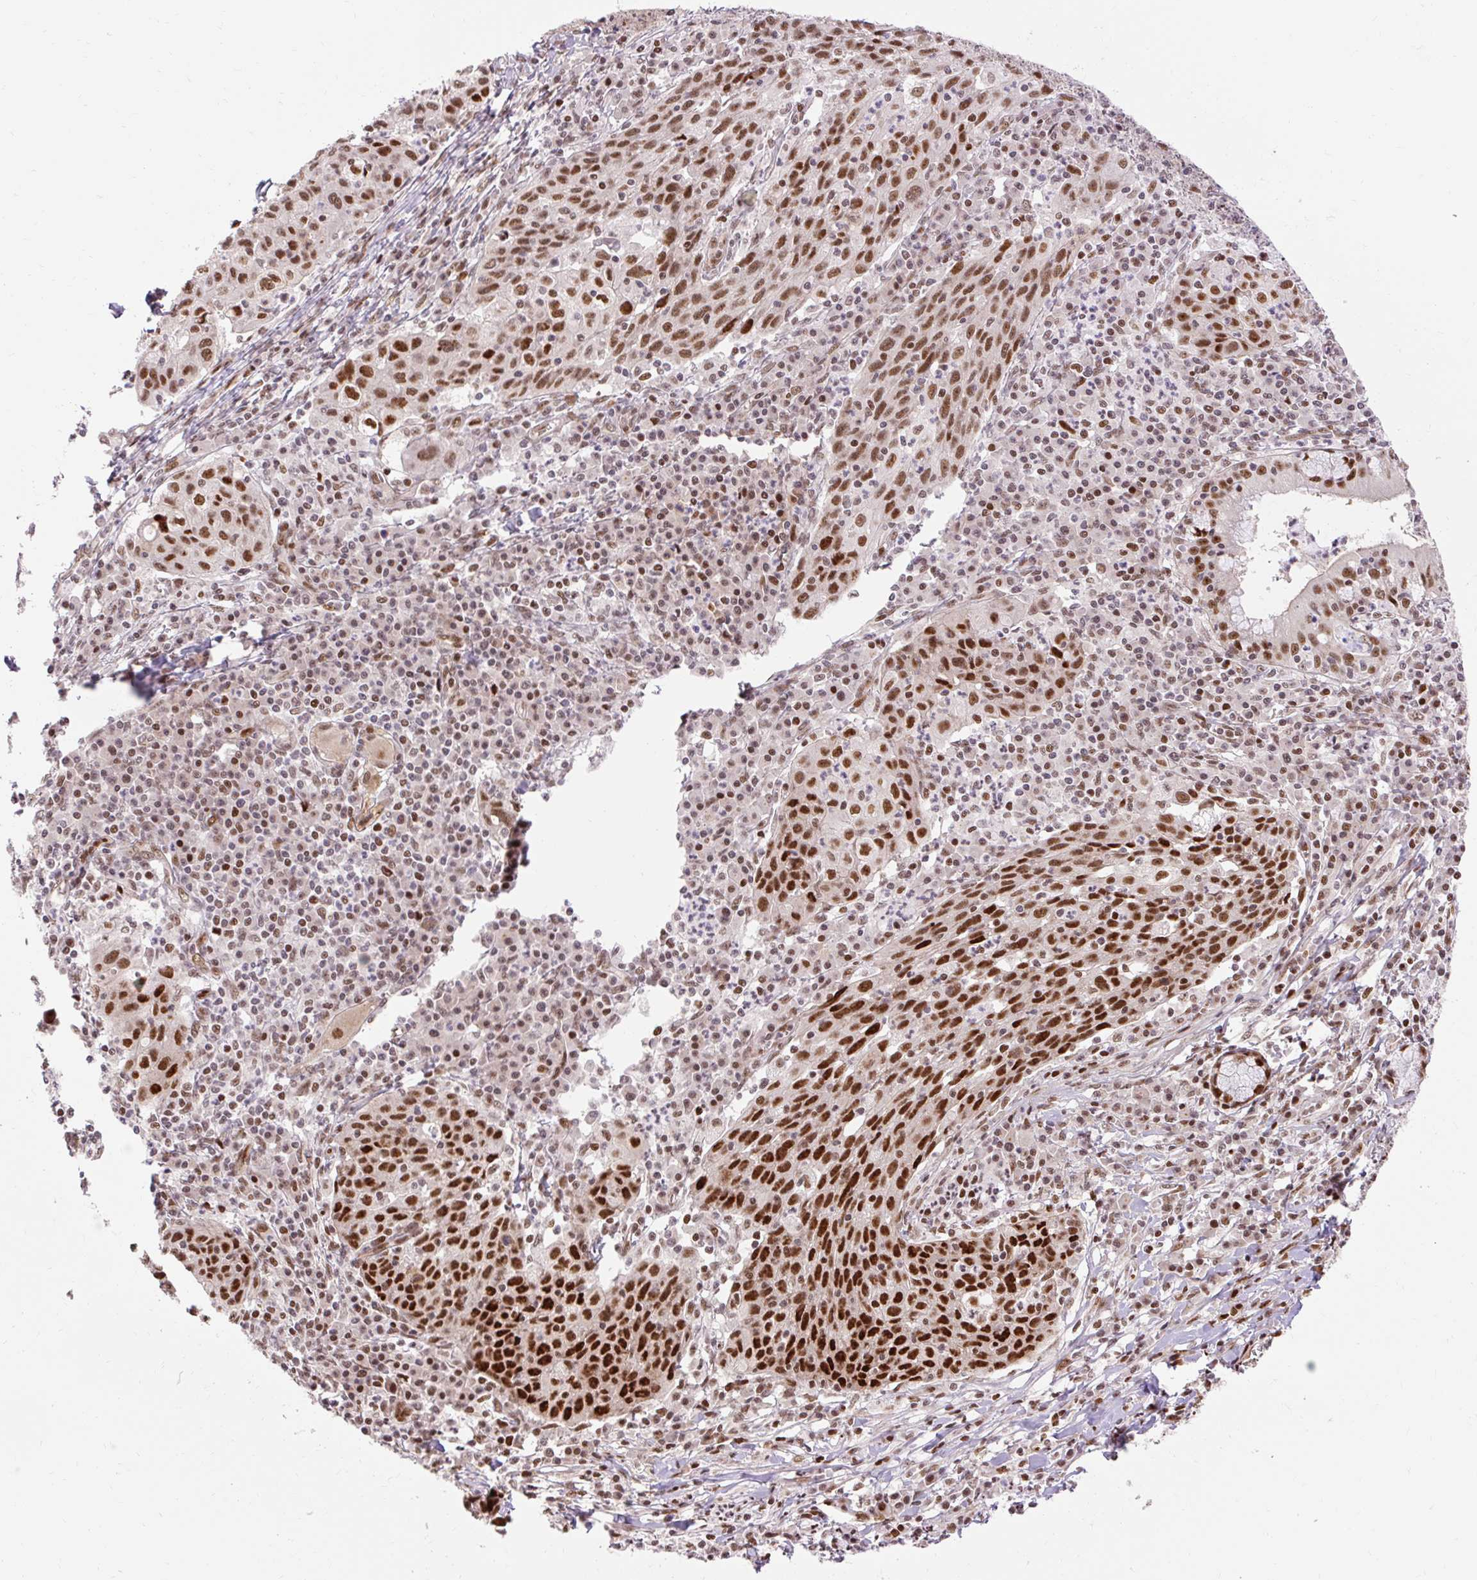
{"staining": {"intensity": "strong", "quantity": ">75%", "location": "nuclear"}, "tissue": "lung cancer", "cell_type": "Tumor cells", "image_type": "cancer", "snomed": [{"axis": "morphology", "description": "Squamous cell carcinoma, NOS"}, {"axis": "morphology", "description": "Squamous cell carcinoma, metastatic, NOS"}, {"axis": "topography", "description": "Bronchus"}, {"axis": "topography", "description": "Lung"}], "caption": "Immunohistochemistry (DAB (3,3'-diaminobenzidine)) staining of human lung cancer (squamous cell carcinoma) shows strong nuclear protein positivity in approximately >75% of tumor cells.", "gene": "MECOM", "patient": {"sex": "male", "age": 62}}